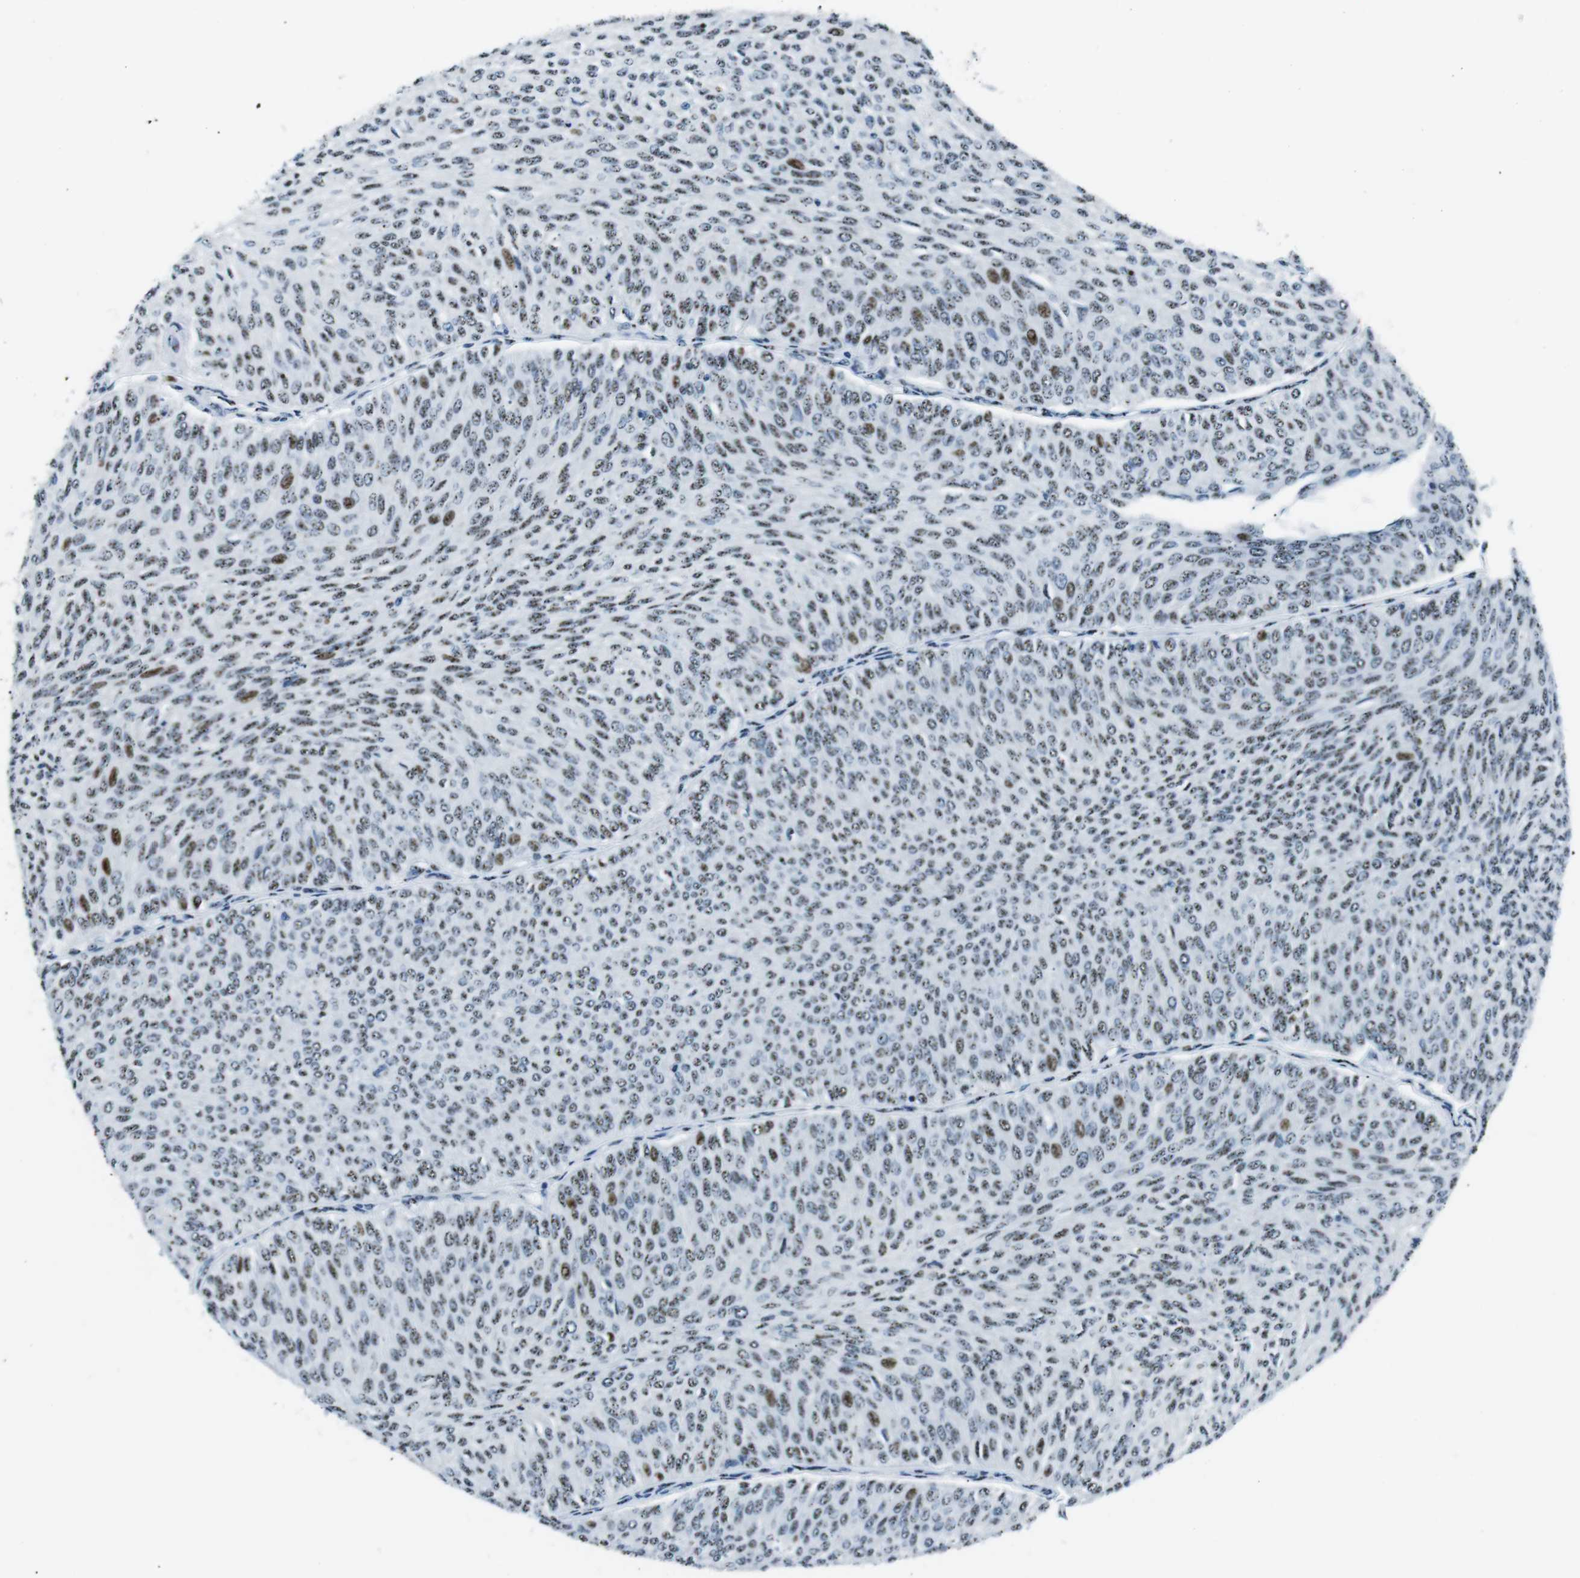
{"staining": {"intensity": "moderate", "quantity": ">75%", "location": "nuclear"}, "tissue": "urothelial cancer", "cell_type": "Tumor cells", "image_type": "cancer", "snomed": [{"axis": "morphology", "description": "Urothelial carcinoma, Low grade"}, {"axis": "topography", "description": "Urinary bladder"}], "caption": "Approximately >75% of tumor cells in human low-grade urothelial carcinoma display moderate nuclear protein staining as visualized by brown immunohistochemical staining.", "gene": "PML", "patient": {"sex": "male", "age": 78}}